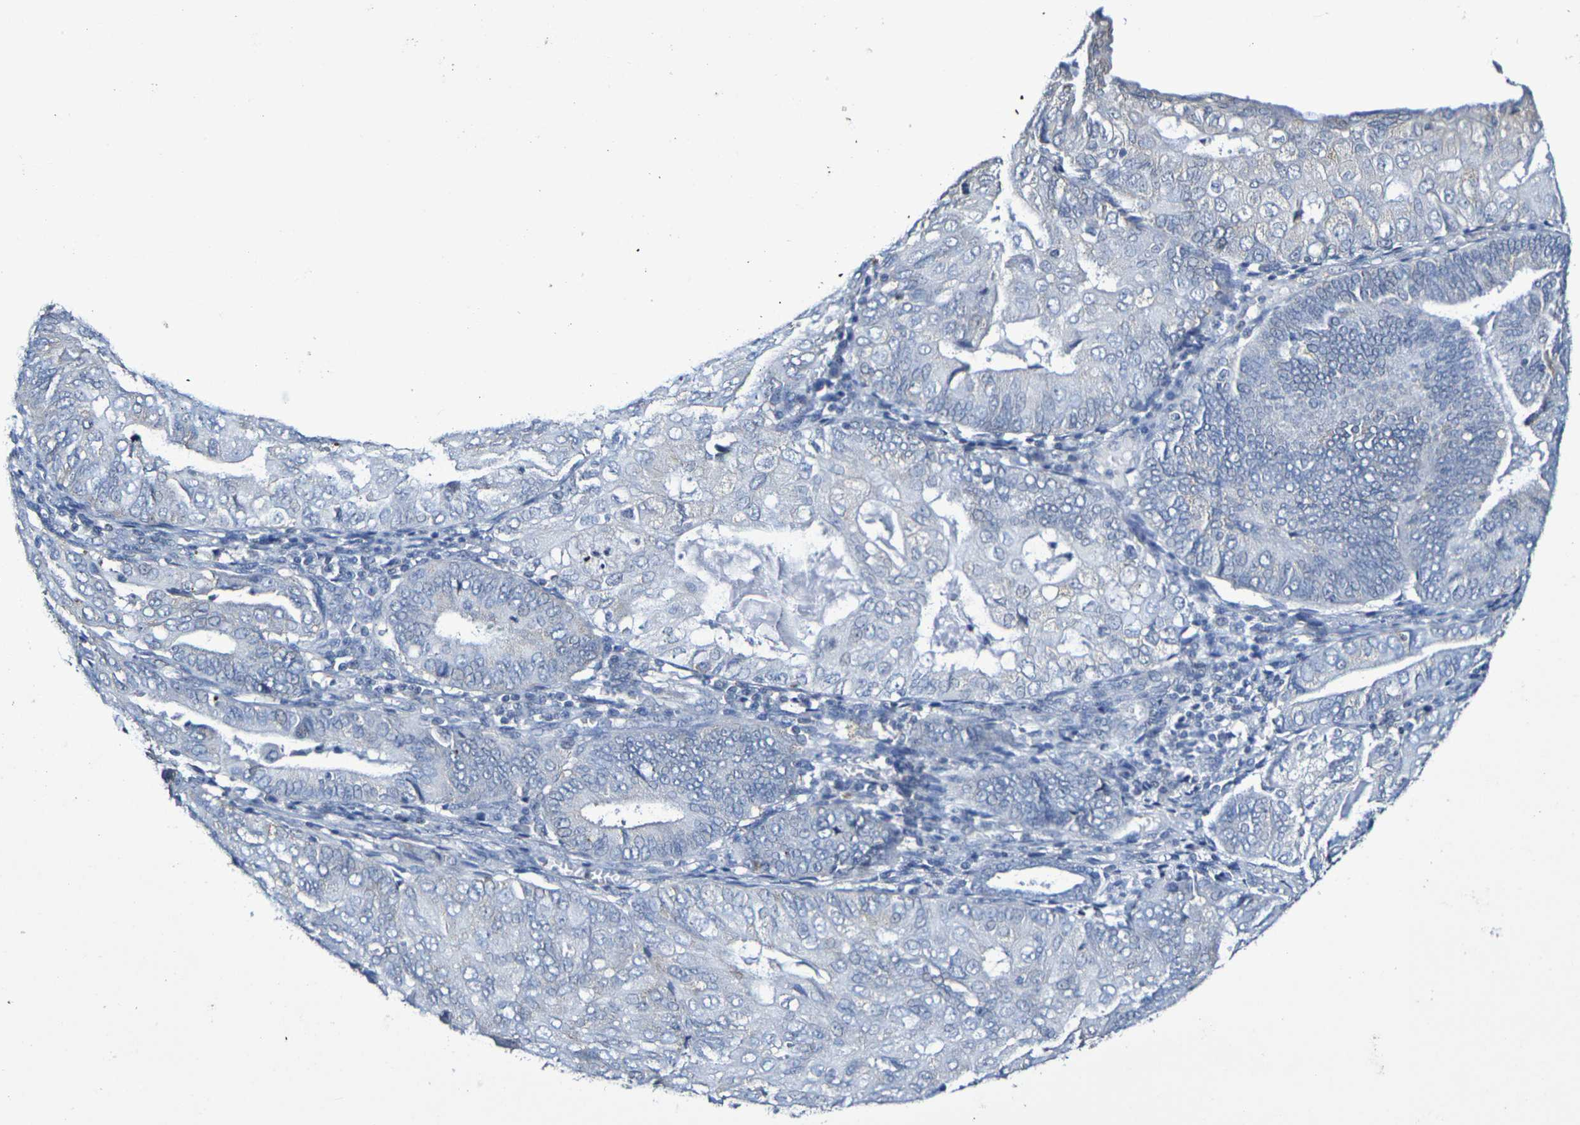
{"staining": {"intensity": "weak", "quantity": "25%-75%", "location": "cytoplasmic/membranous"}, "tissue": "endometrial cancer", "cell_type": "Tumor cells", "image_type": "cancer", "snomed": [{"axis": "morphology", "description": "Adenocarcinoma, NOS"}, {"axis": "topography", "description": "Endometrium"}], "caption": "Endometrial cancer (adenocarcinoma) tissue displays weak cytoplasmic/membranous expression in approximately 25%-75% of tumor cells, visualized by immunohistochemistry.", "gene": "CHRNB1", "patient": {"sex": "female", "age": 81}}